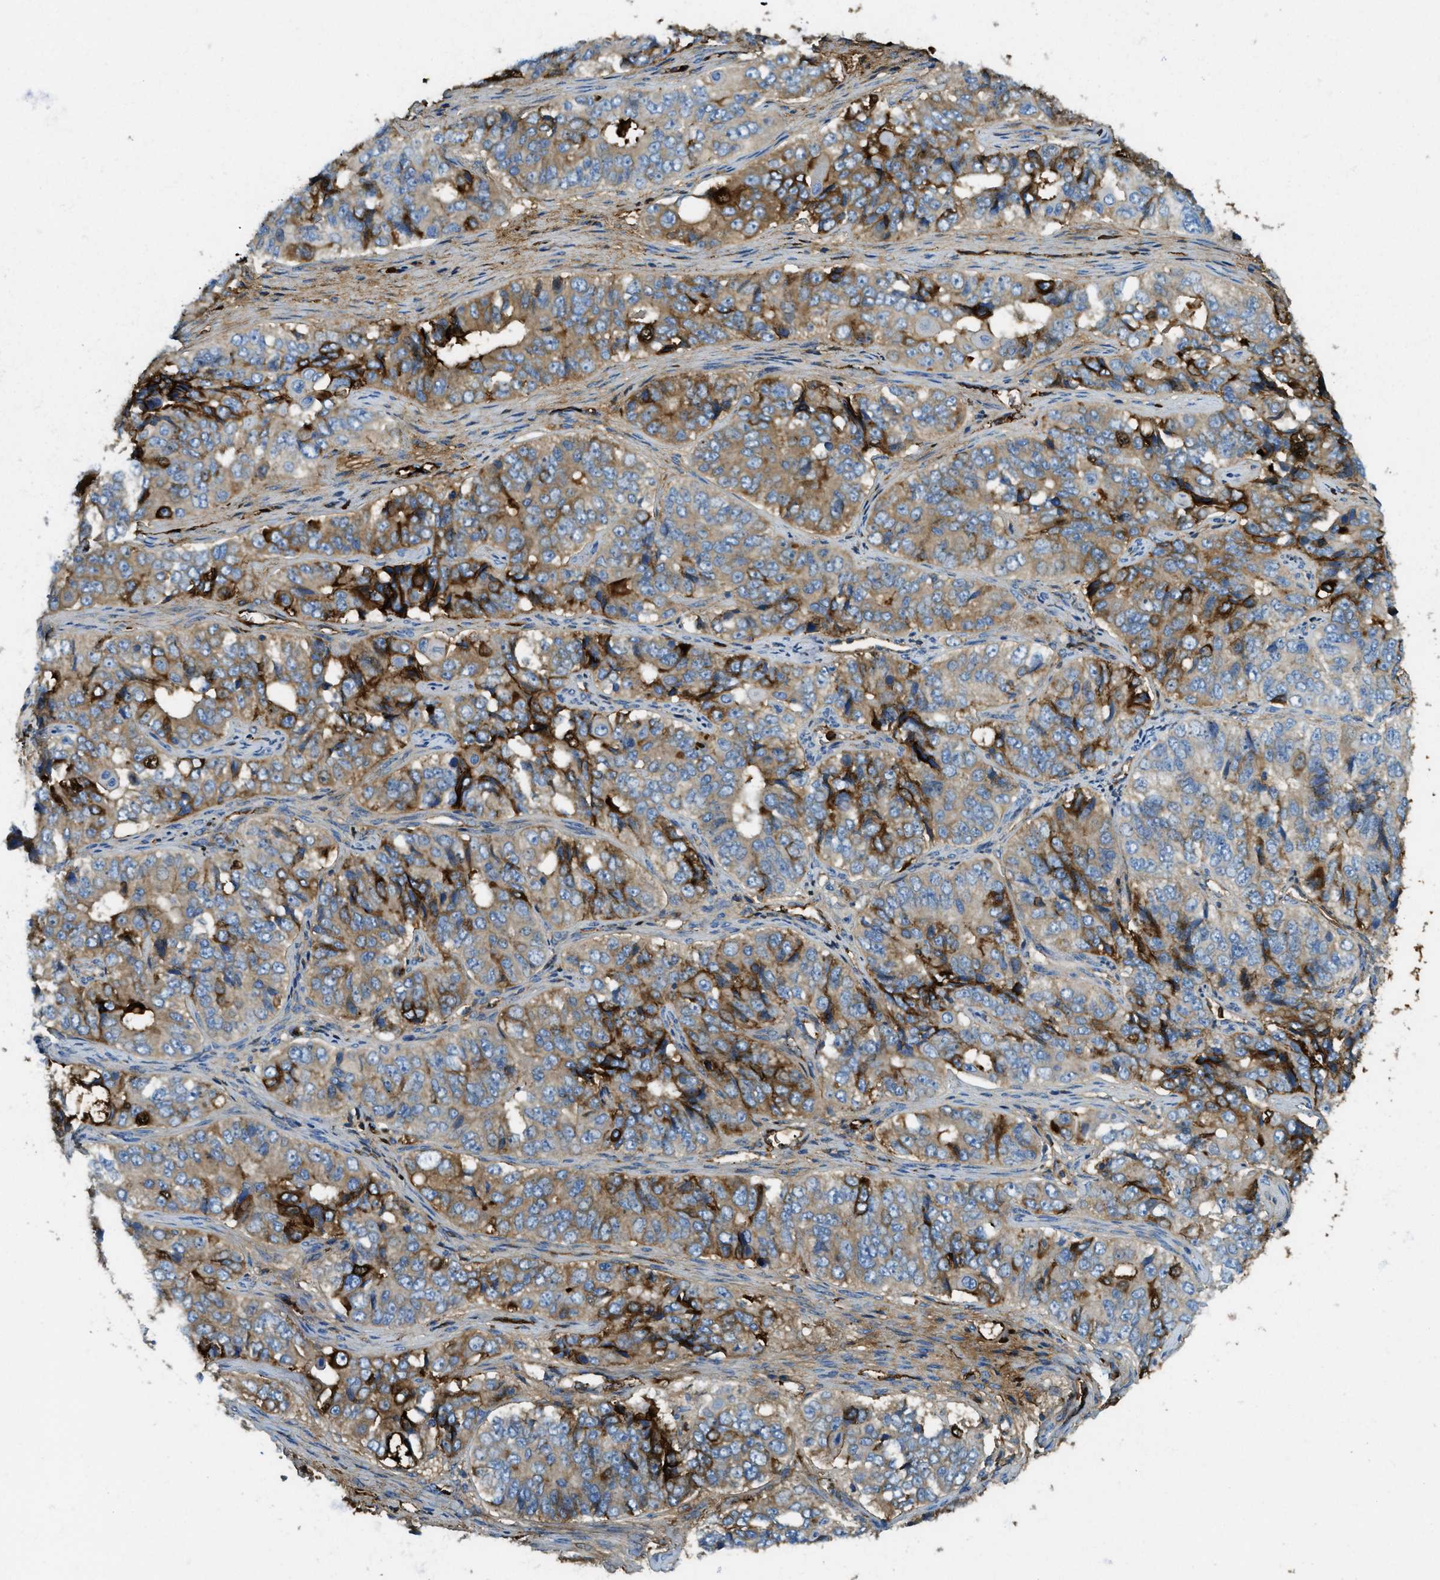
{"staining": {"intensity": "strong", "quantity": "25%-75%", "location": "cytoplasmic/membranous"}, "tissue": "ovarian cancer", "cell_type": "Tumor cells", "image_type": "cancer", "snomed": [{"axis": "morphology", "description": "Carcinoma, endometroid"}, {"axis": "topography", "description": "Ovary"}], "caption": "A histopathology image showing strong cytoplasmic/membranous staining in about 25%-75% of tumor cells in endometroid carcinoma (ovarian), as visualized by brown immunohistochemical staining.", "gene": "TRIM59", "patient": {"sex": "female", "age": 51}}